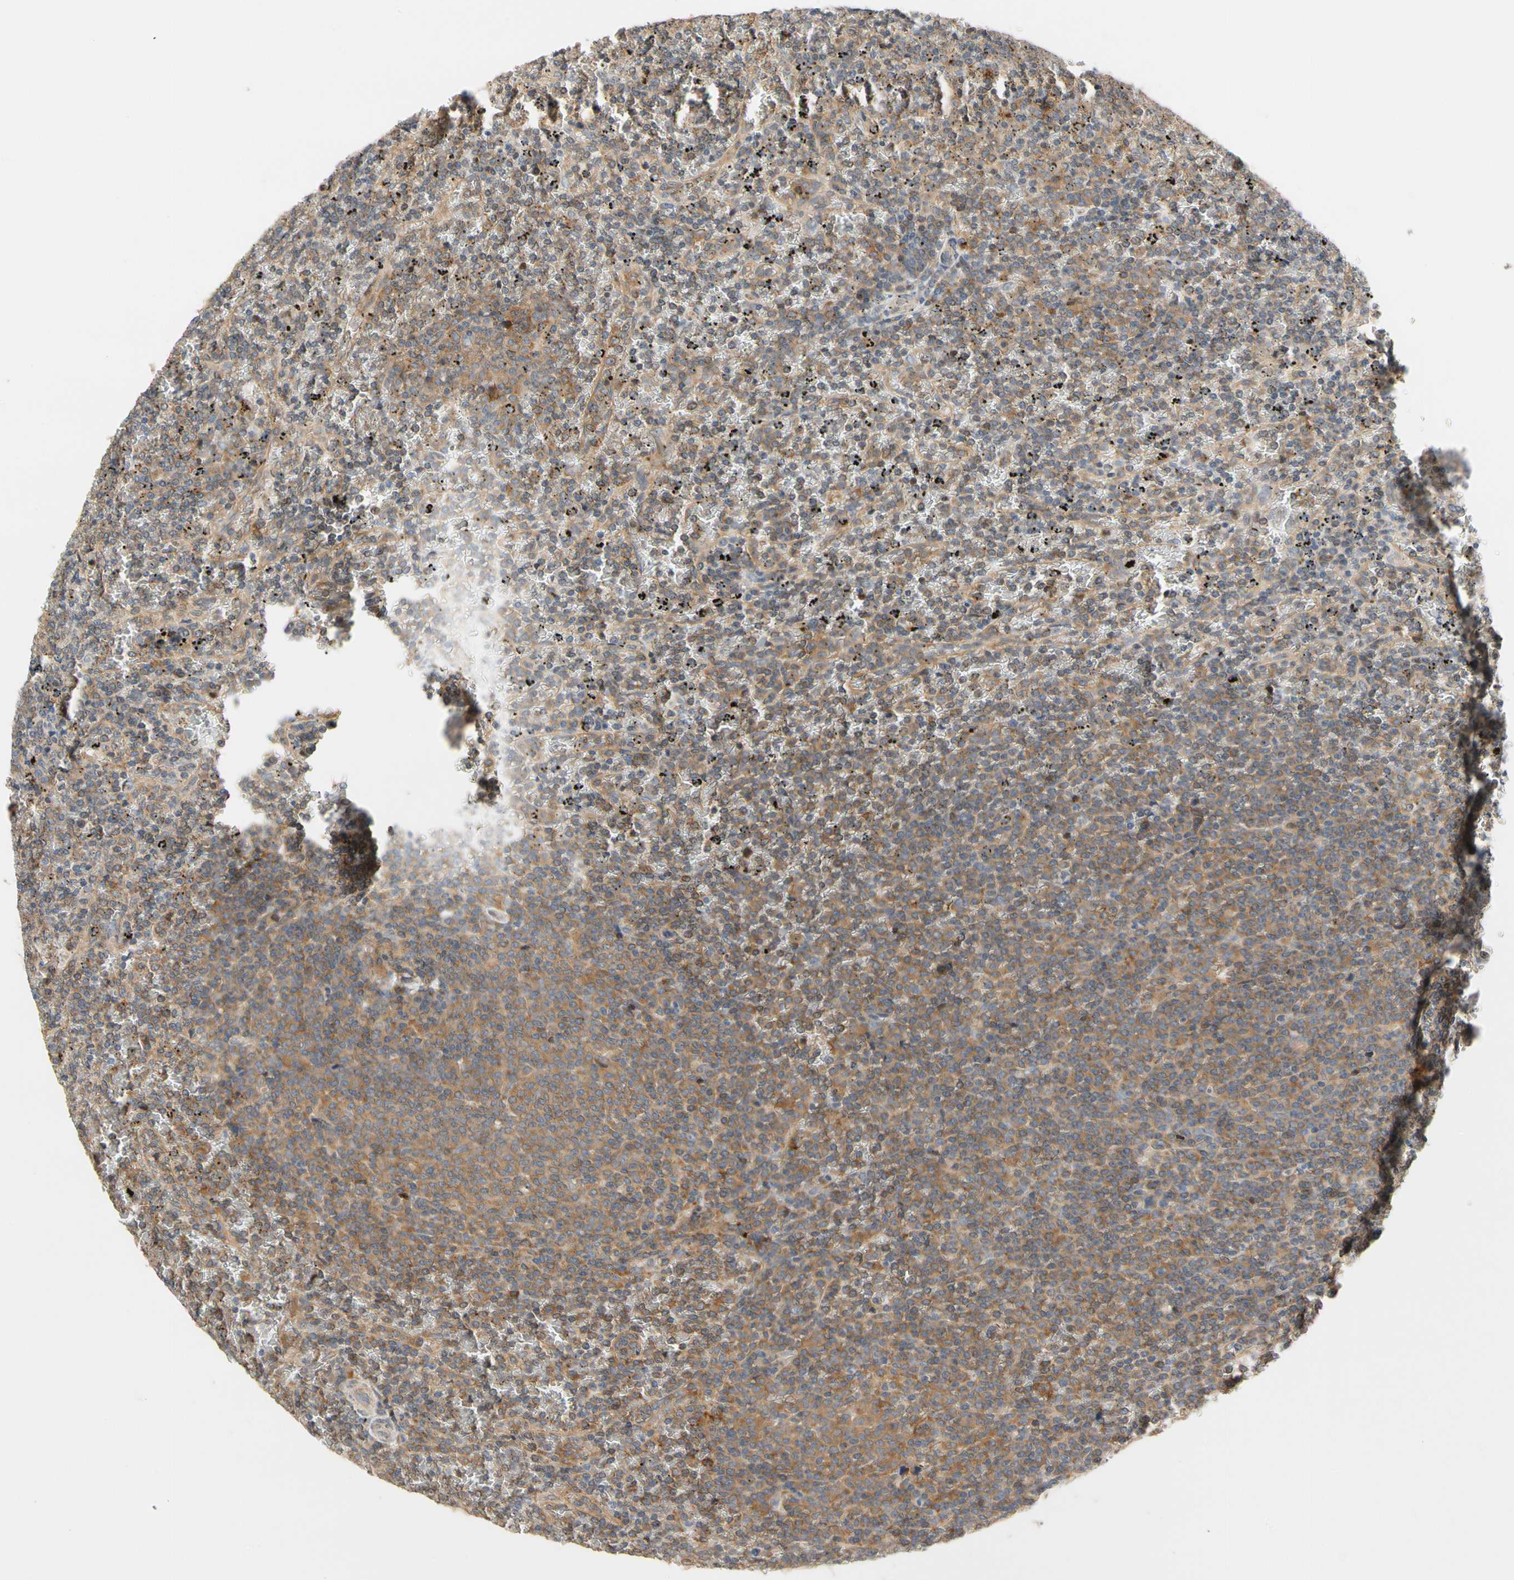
{"staining": {"intensity": "moderate", "quantity": "25%-75%", "location": "cytoplasmic/membranous"}, "tissue": "lymphoma", "cell_type": "Tumor cells", "image_type": "cancer", "snomed": [{"axis": "morphology", "description": "Malignant lymphoma, non-Hodgkin's type, Low grade"}, {"axis": "topography", "description": "Spleen"}], "caption": "Lymphoma stained for a protein displays moderate cytoplasmic/membranous positivity in tumor cells.", "gene": "ANKHD1", "patient": {"sex": "female", "age": 77}}